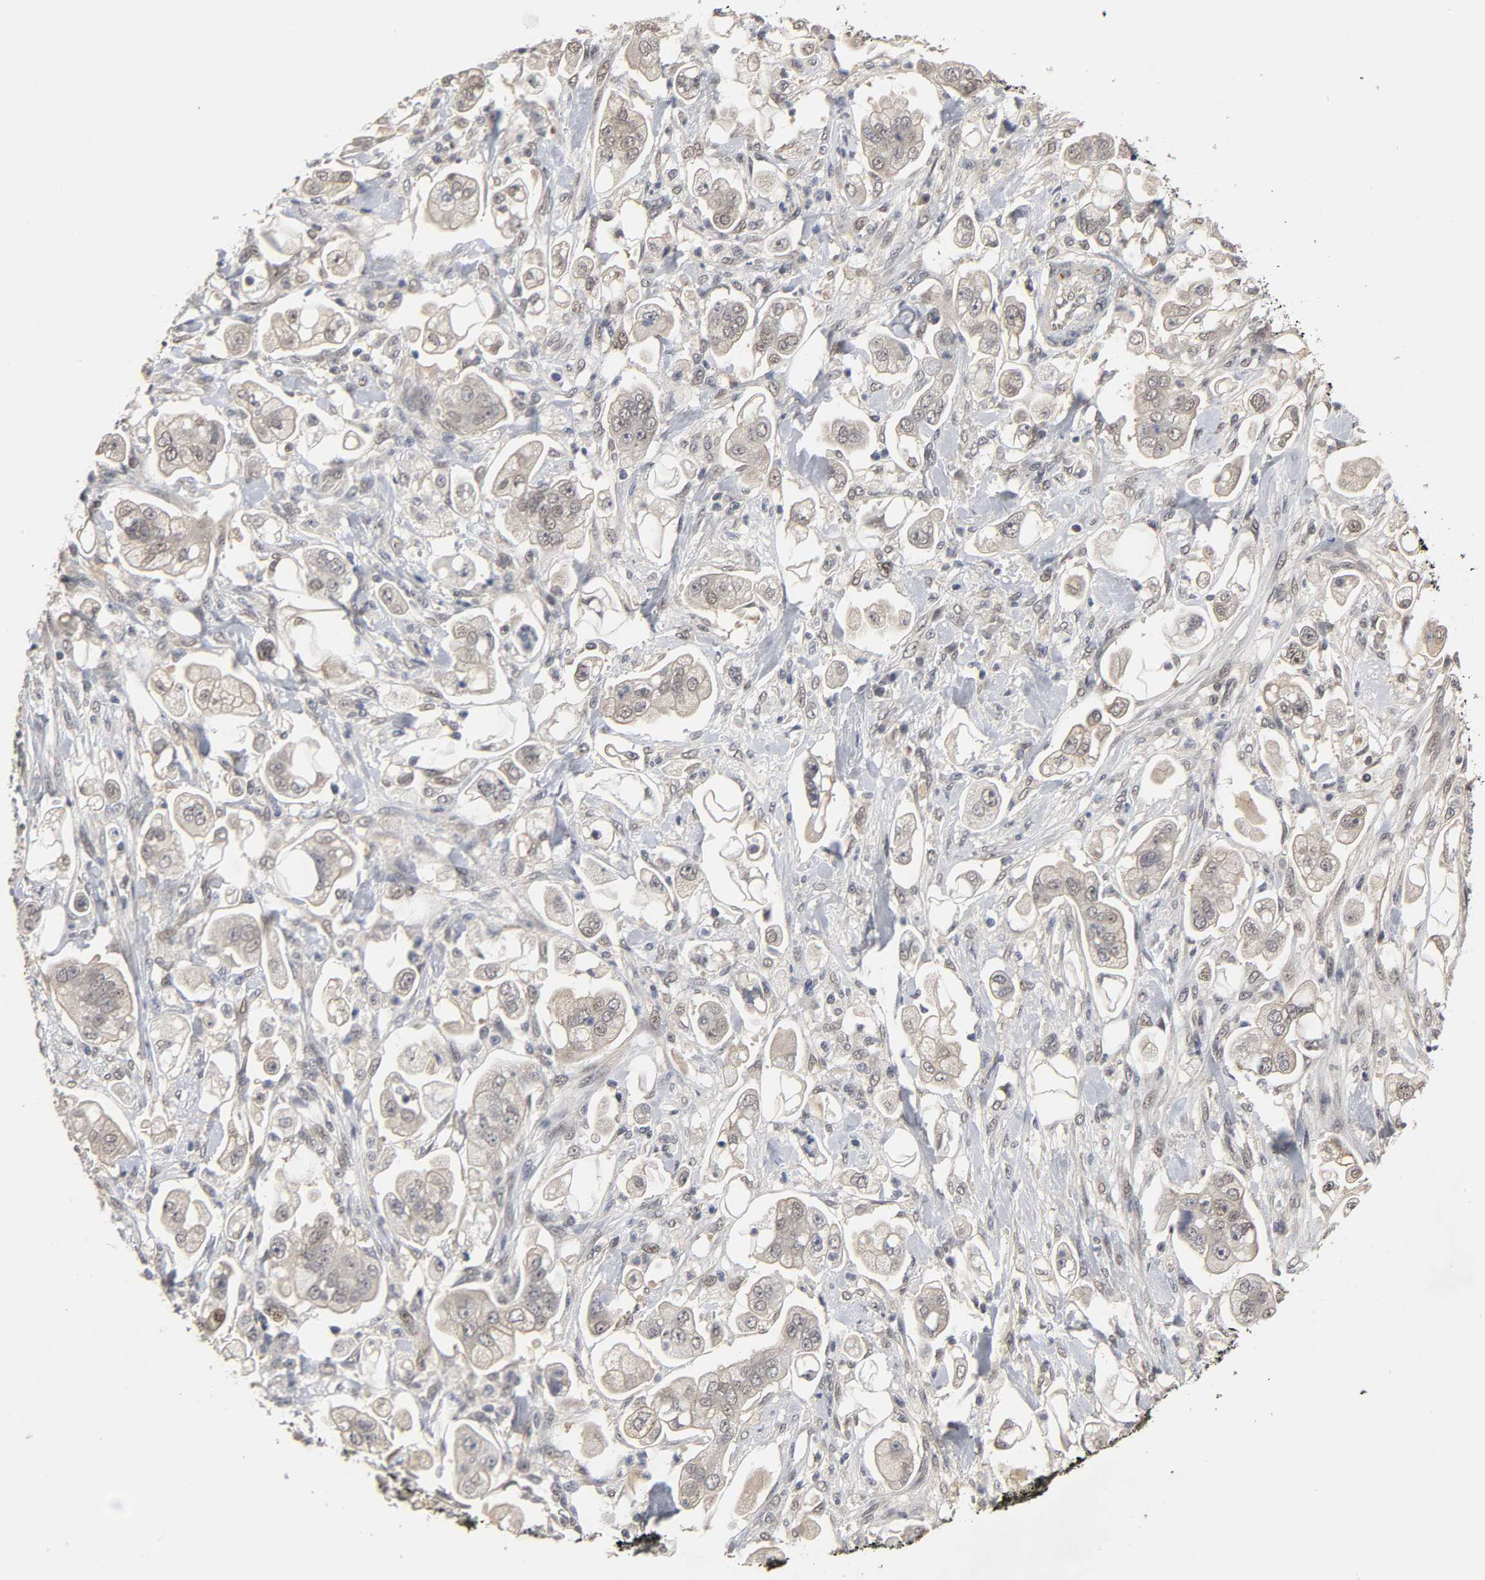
{"staining": {"intensity": "weak", "quantity": "25%-75%", "location": "cytoplasmic/membranous"}, "tissue": "stomach cancer", "cell_type": "Tumor cells", "image_type": "cancer", "snomed": [{"axis": "morphology", "description": "Adenocarcinoma, NOS"}, {"axis": "topography", "description": "Stomach"}], "caption": "Protein analysis of stomach cancer tissue reveals weak cytoplasmic/membranous positivity in about 25%-75% of tumor cells.", "gene": "HTR1E", "patient": {"sex": "male", "age": 62}}